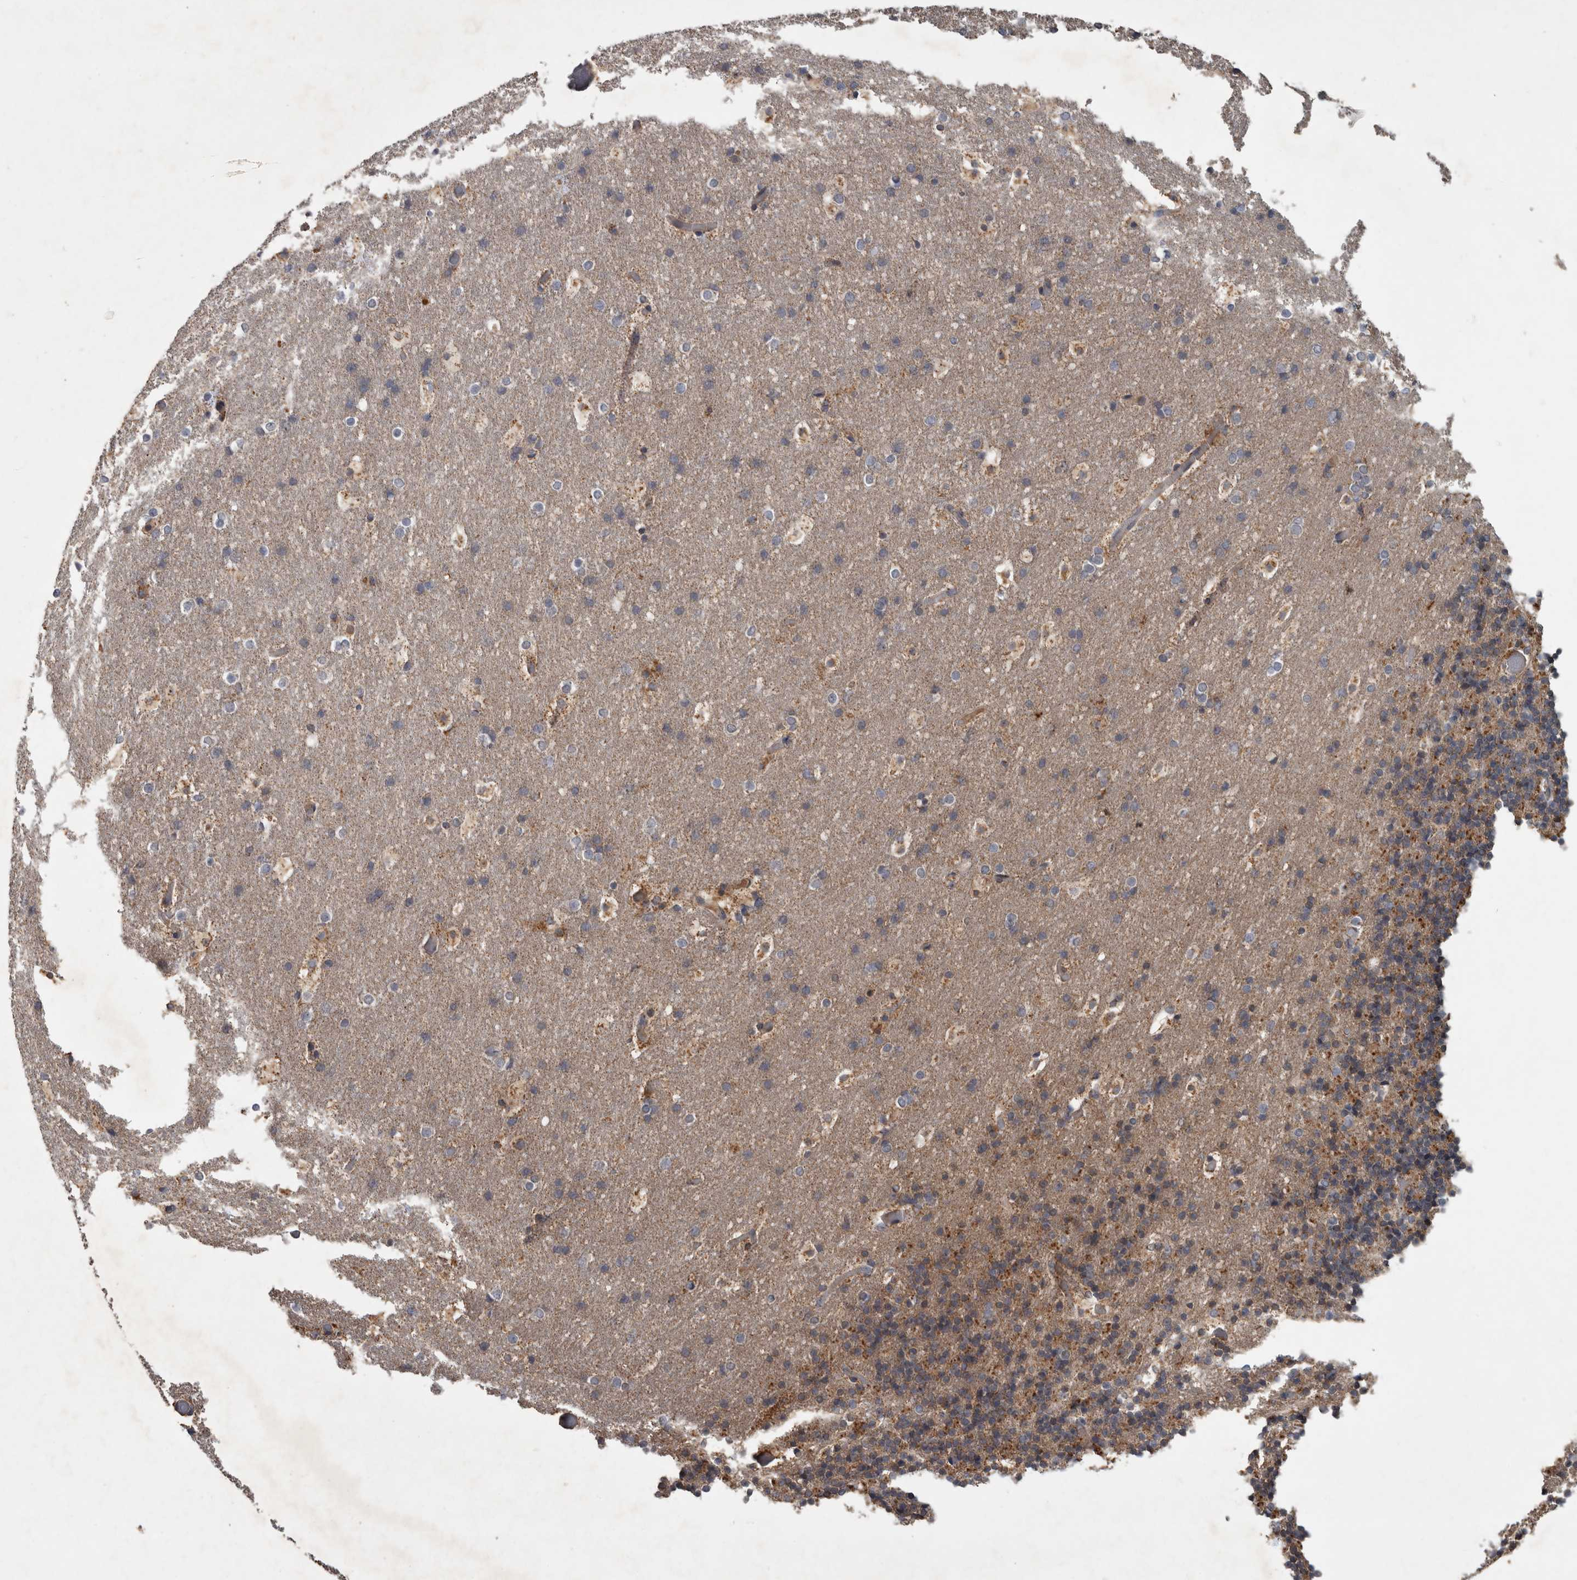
{"staining": {"intensity": "moderate", "quantity": "25%-75%", "location": "cytoplasmic/membranous"}, "tissue": "cerebellum", "cell_type": "Cells in granular layer", "image_type": "normal", "snomed": [{"axis": "morphology", "description": "Normal tissue, NOS"}, {"axis": "topography", "description": "Cerebellum"}], "caption": "Cerebellum stained with DAB immunohistochemistry shows medium levels of moderate cytoplasmic/membranous expression in about 25%-75% of cells in granular layer. Using DAB (3,3'-diaminobenzidine) (brown) and hematoxylin (blue) stains, captured at high magnification using brightfield microscopy.", "gene": "PPP1R3C", "patient": {"sex": "male", "age": 57}}